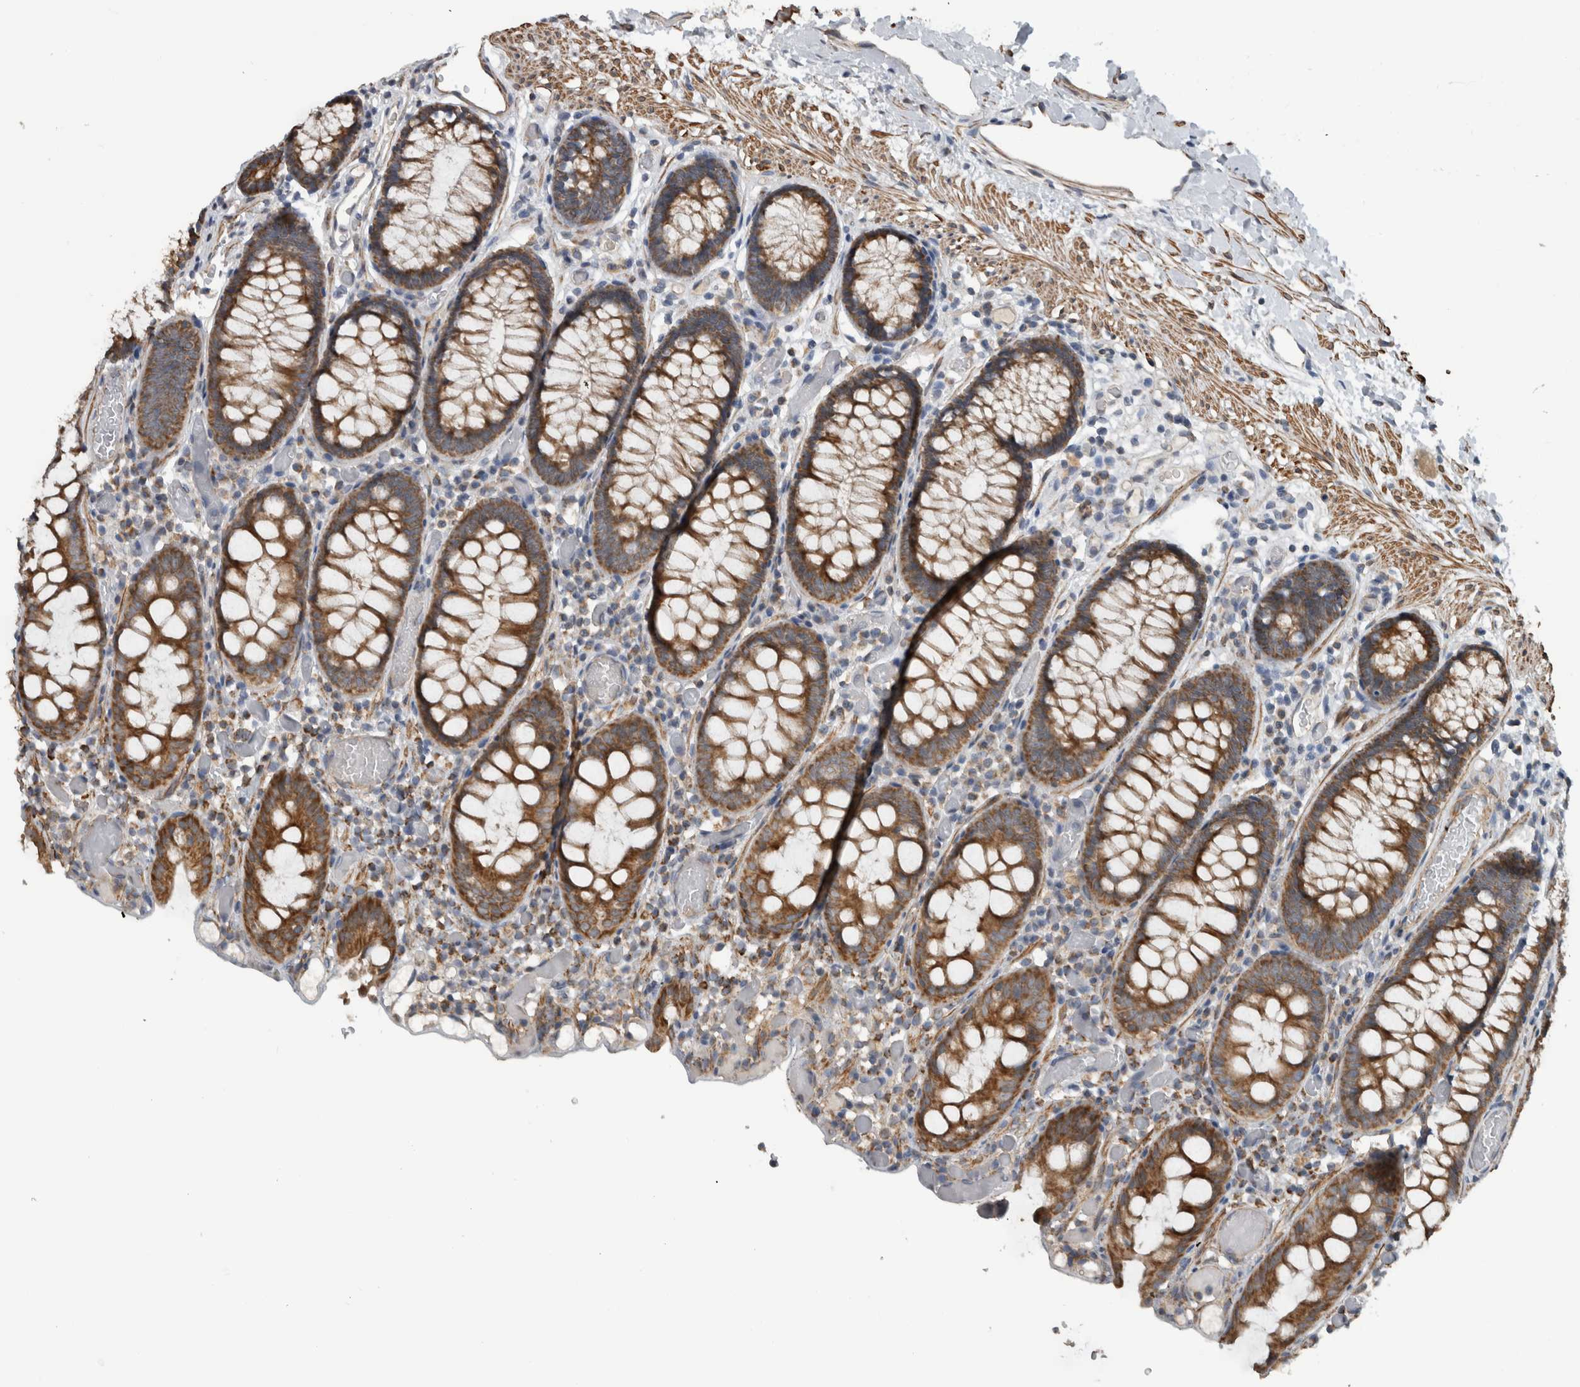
{"staining": {"intensity": "negative", "quantity": "none", "location": "none"}, "tissue": "colon", "cell_type": "Endothelial cells", "image_type": "normal", "snomed": [{"axis": "morphology", "description": "Normal tissue, NOS"}, {"axis": "topography", "description": "Colon"}], "caption": "Immunohistochemistry photomicrograph of normal colon stained for a protein (brown), which exhibits no staining in endothelial cells. (DAB IHC with hematoxylin counter stain).", "gene": "ARMC1", "patient": {"sex": "male", "age": 14}}